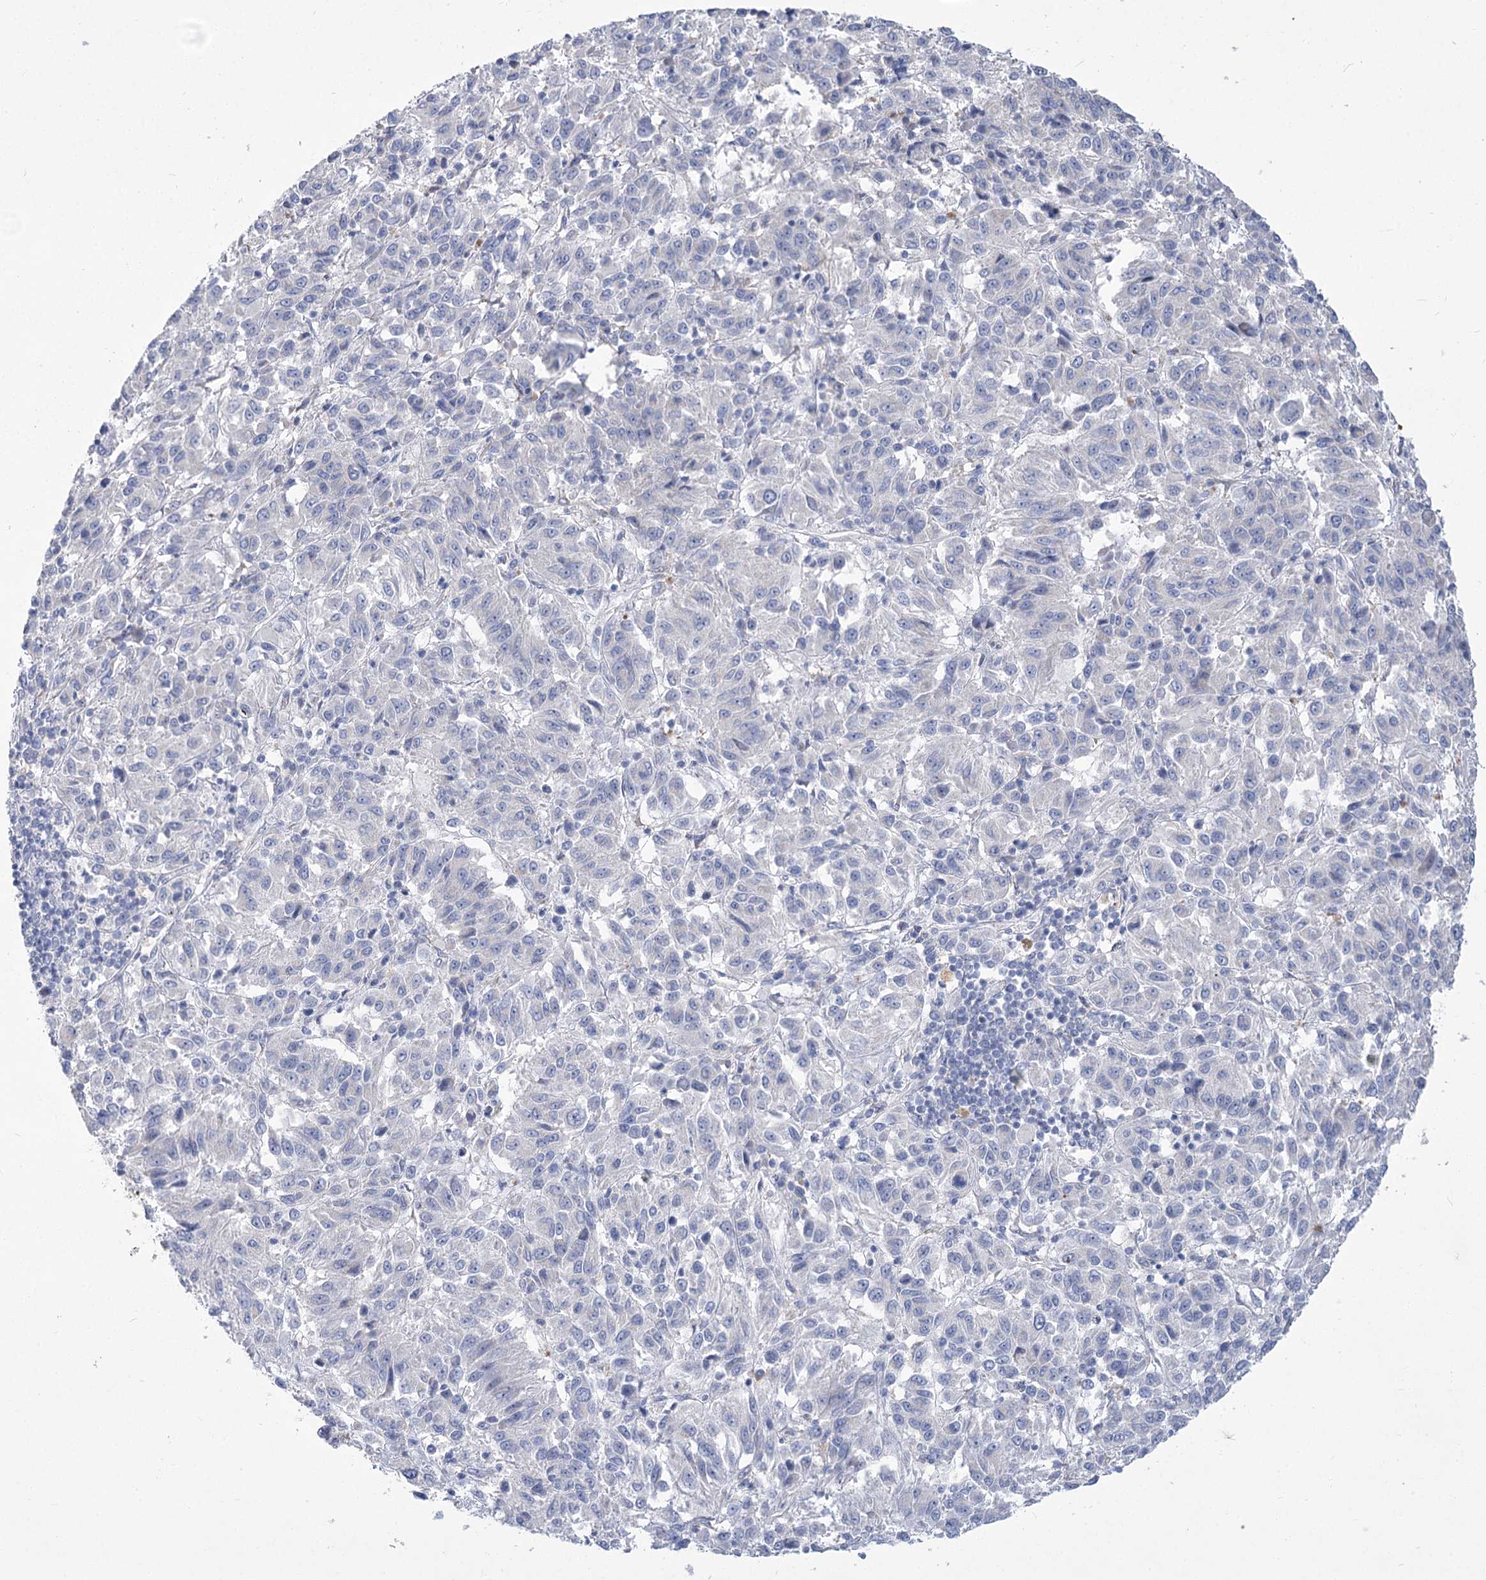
{"staining": {"intensity": "negative", "quantity": "none", "location": "none"}, "tissue": "melanoma", "cell_type": "Tumor cells", "image_type": "cancer", "snomed": [{"axis": "morphology", "description": "Malignant melanoma, Metastatic site"}, {"axis": "topography", "description": "Lung"}], "caption": "This is a micrograph of immunohistochemistry staining of melanoma, which shows no expression in tumor cells.", "gene": "SLC9A3", "patient": {"sex": "male", "age": 64}}